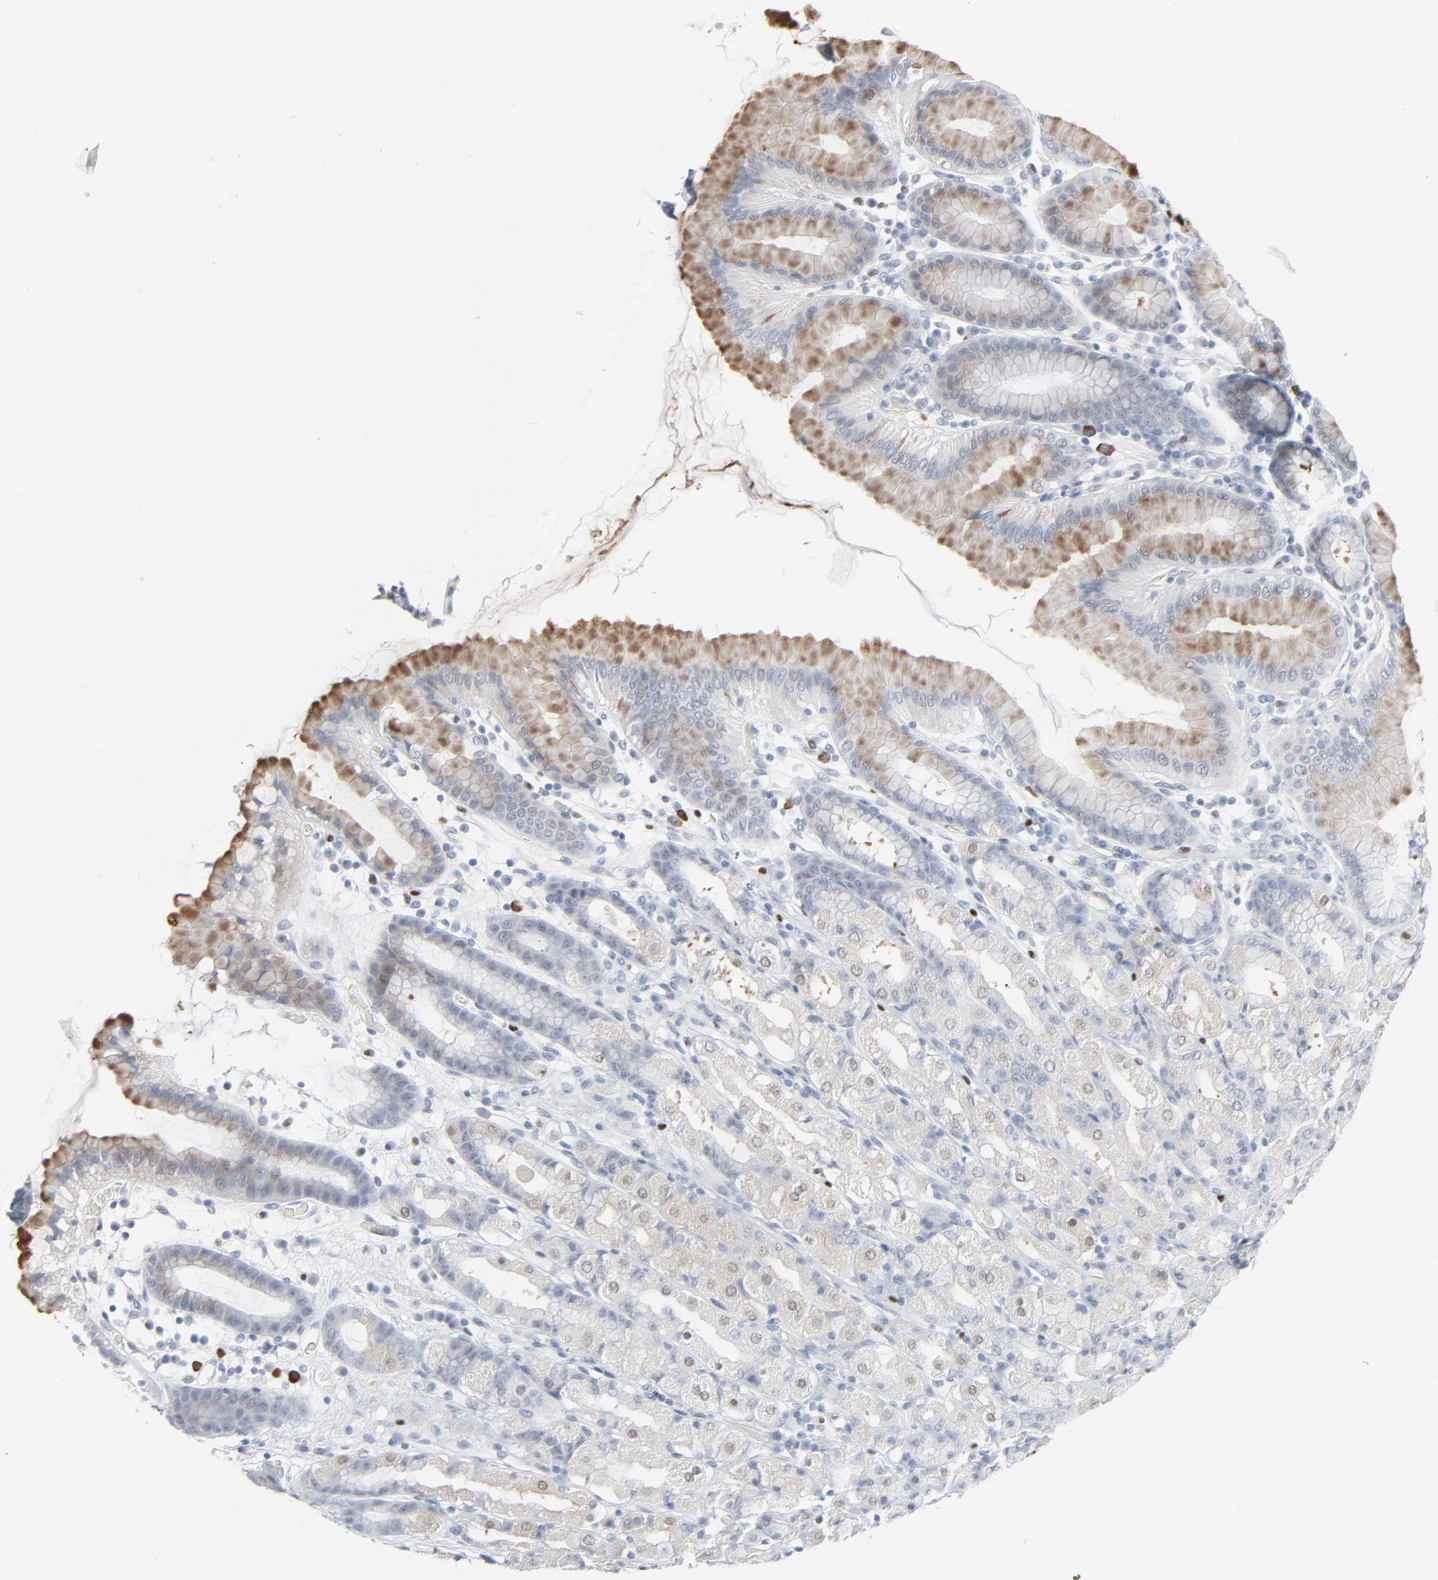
{"staining": {"intensity": "moderate", "quantity": "25%-75%", "location": "cytoplasmic/membranous"}, "tissue": "stomach", "cell_type": "Glandular cells", "image_type": "normal", "snomed": [{"axis": "morphology", "description": "Normal tissue, NOS"}, {"axis": "topography", "description": "Stomach, upper"}, {"axis": "topography", "description": "Stomach"}], "caption": "Human stomach stained with a brown dye demonstrates moderate cytoplasmic/membranous positive staining in about 25%-75% of glandular cells.", "gene": "MITF", "patient": {"sex": "male", "age": 76}}